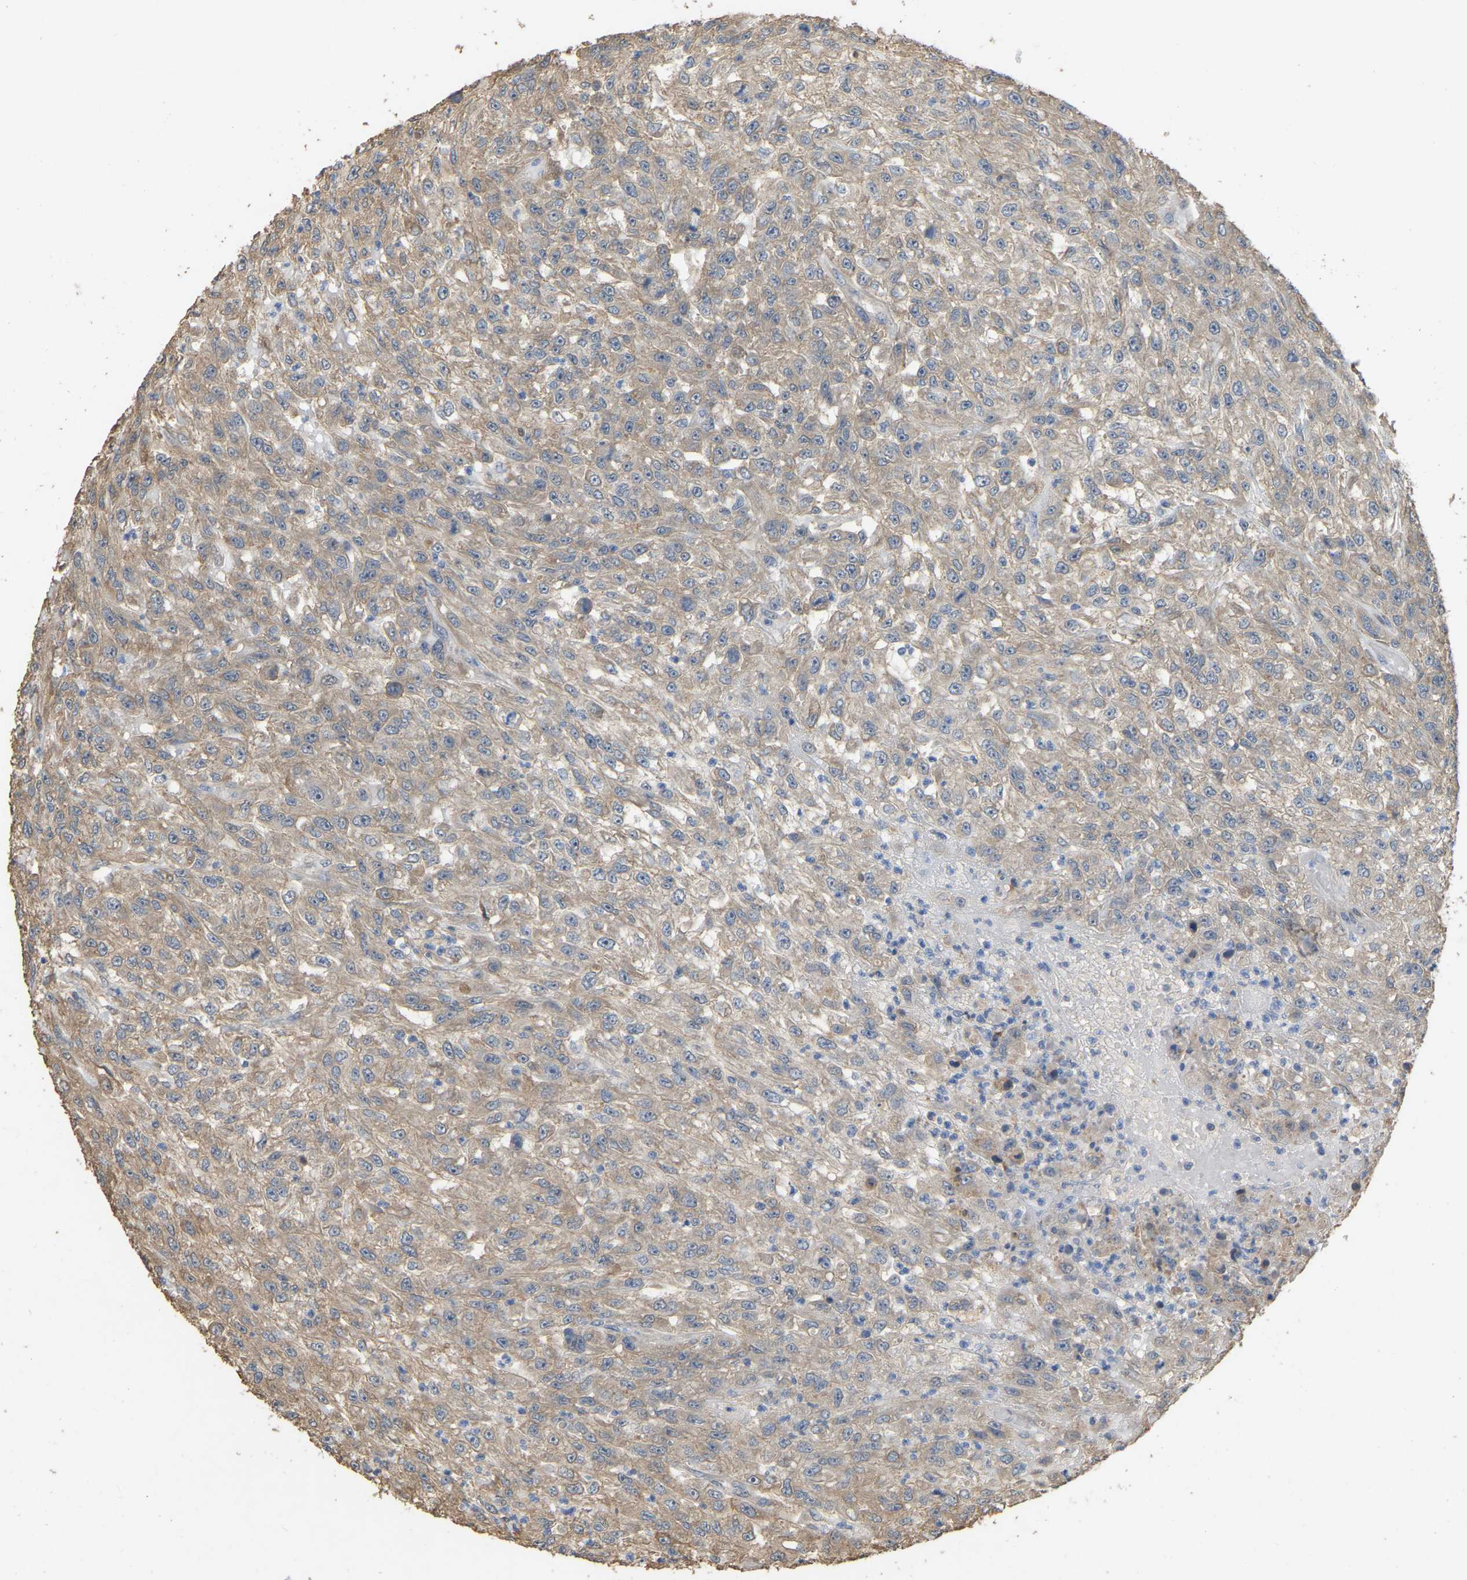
{"staining": {"intensity": "weak", "quantity": ">75%", "location": "cytoplasmic/membranous"}, "tissue": "urothelial cancer", "cell_type": "Tumor cells", "image_type": "cancer", "snomed": [{"axis": "morphology", "description": "Urothelial carcinoma, High grade"}, {"axis": "topography", "description": "Urinary bladder"}], "caption": "Protein analysis of urothelial cancer tissue reveals weak cytoplasmic/membranous expression in approximately >75% of tumor cells. The staining is performed using DAB brown chromogen to label protein expression. The nuclei are counter-stained blue using hematoxylin.", "gene": "NCS1", "patient": {"sex": "male", "age": 46}}